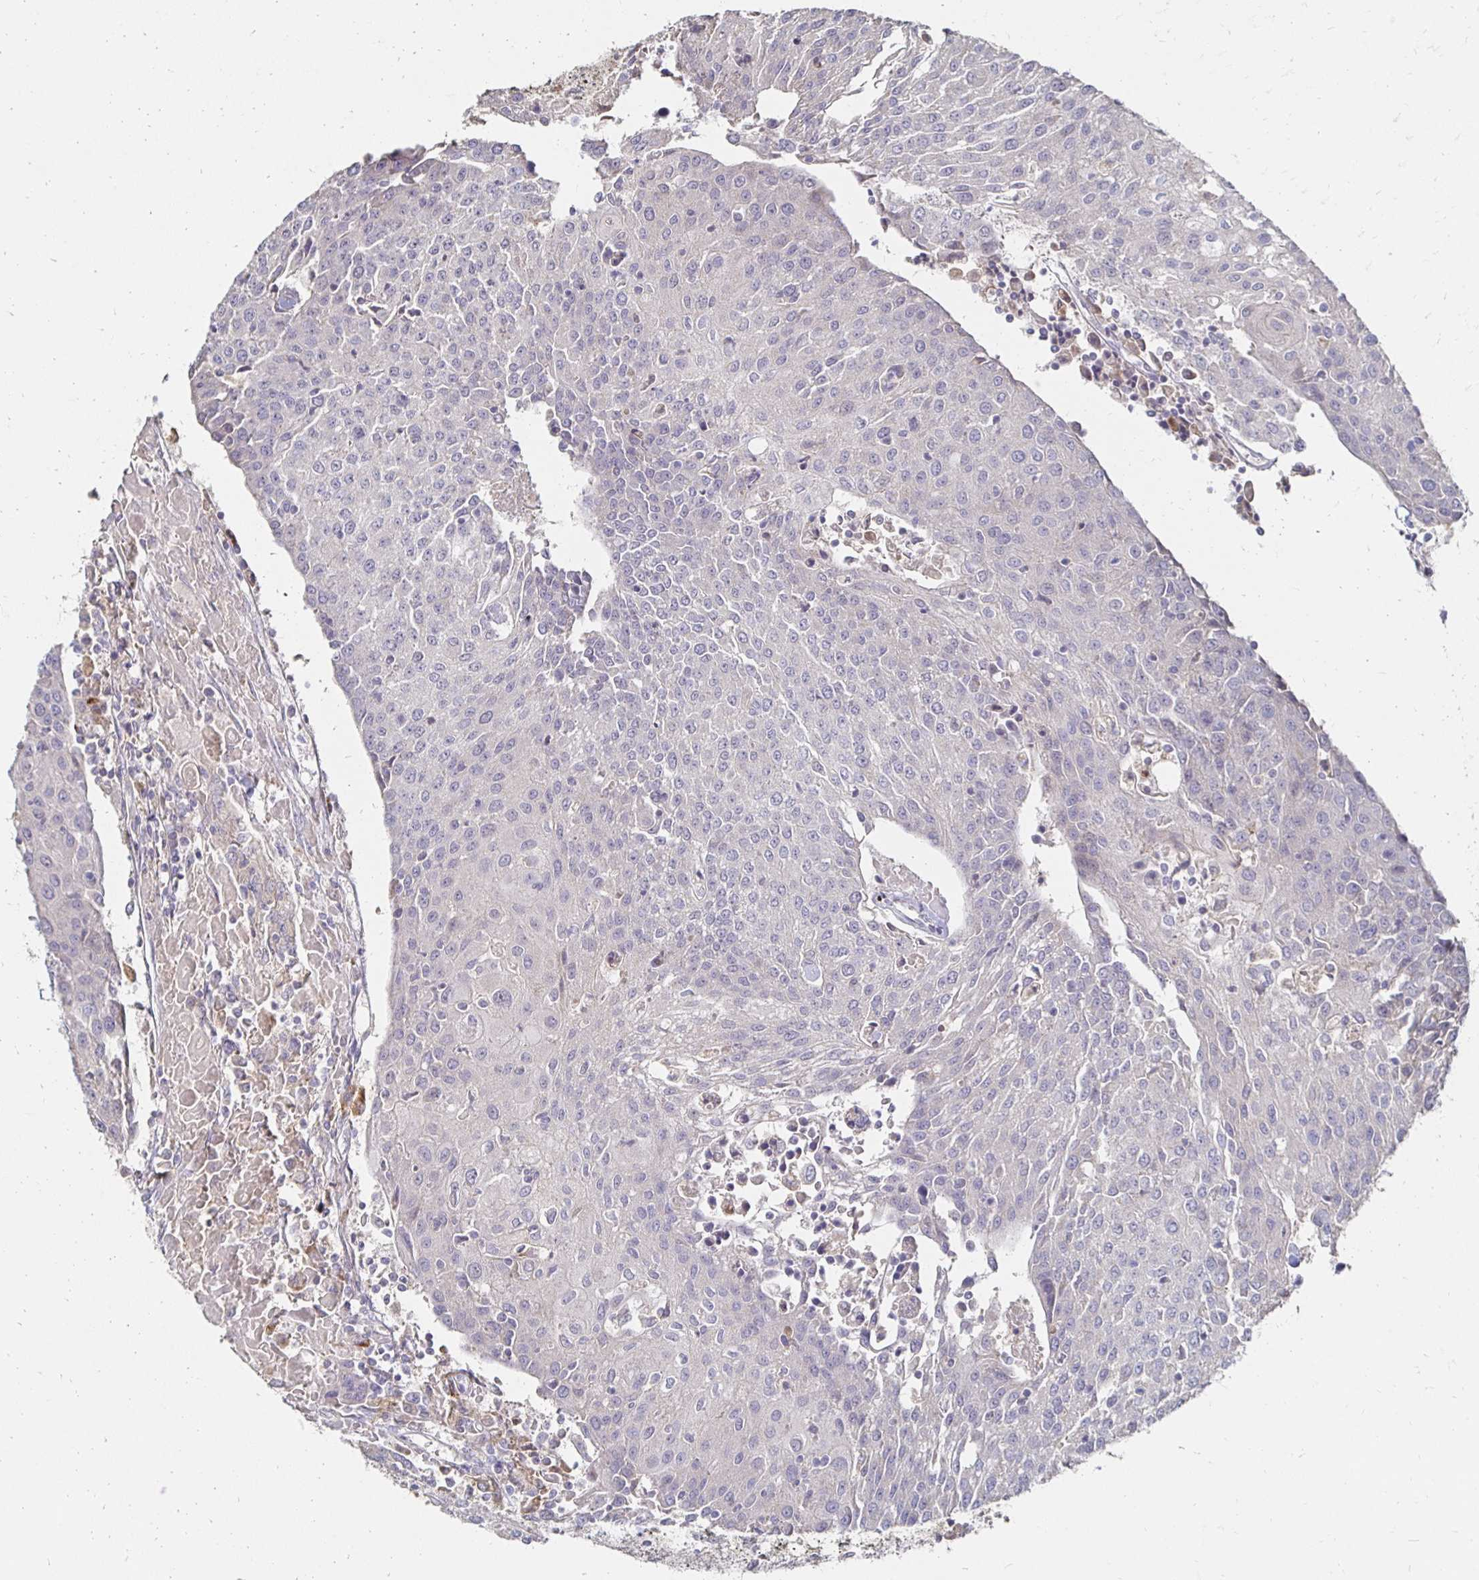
{"staining": {"intensity": "negative", "quantity": "none", "location": "none"}, "tissue": "urothelial cancer", "cell_type": "Tumor cells", "image_type": "cancer", "snomed": [{"axis": "morphology", "description": "Urothelial carcinoma, High grade"}, {"axis": "topography", "description": "Urinary bladder"}], "caption": "Urothelial carcinoma (high-grade) was stained to show a protein in brown. There is no significant staining in tumor cells. (Stains: DAB IHC with hematoxylin counter stain, Microscopy: brightfield microscopy at high magnification).", "gene": "ZNF727", "patient": {"sex": "female", "age": 85}}